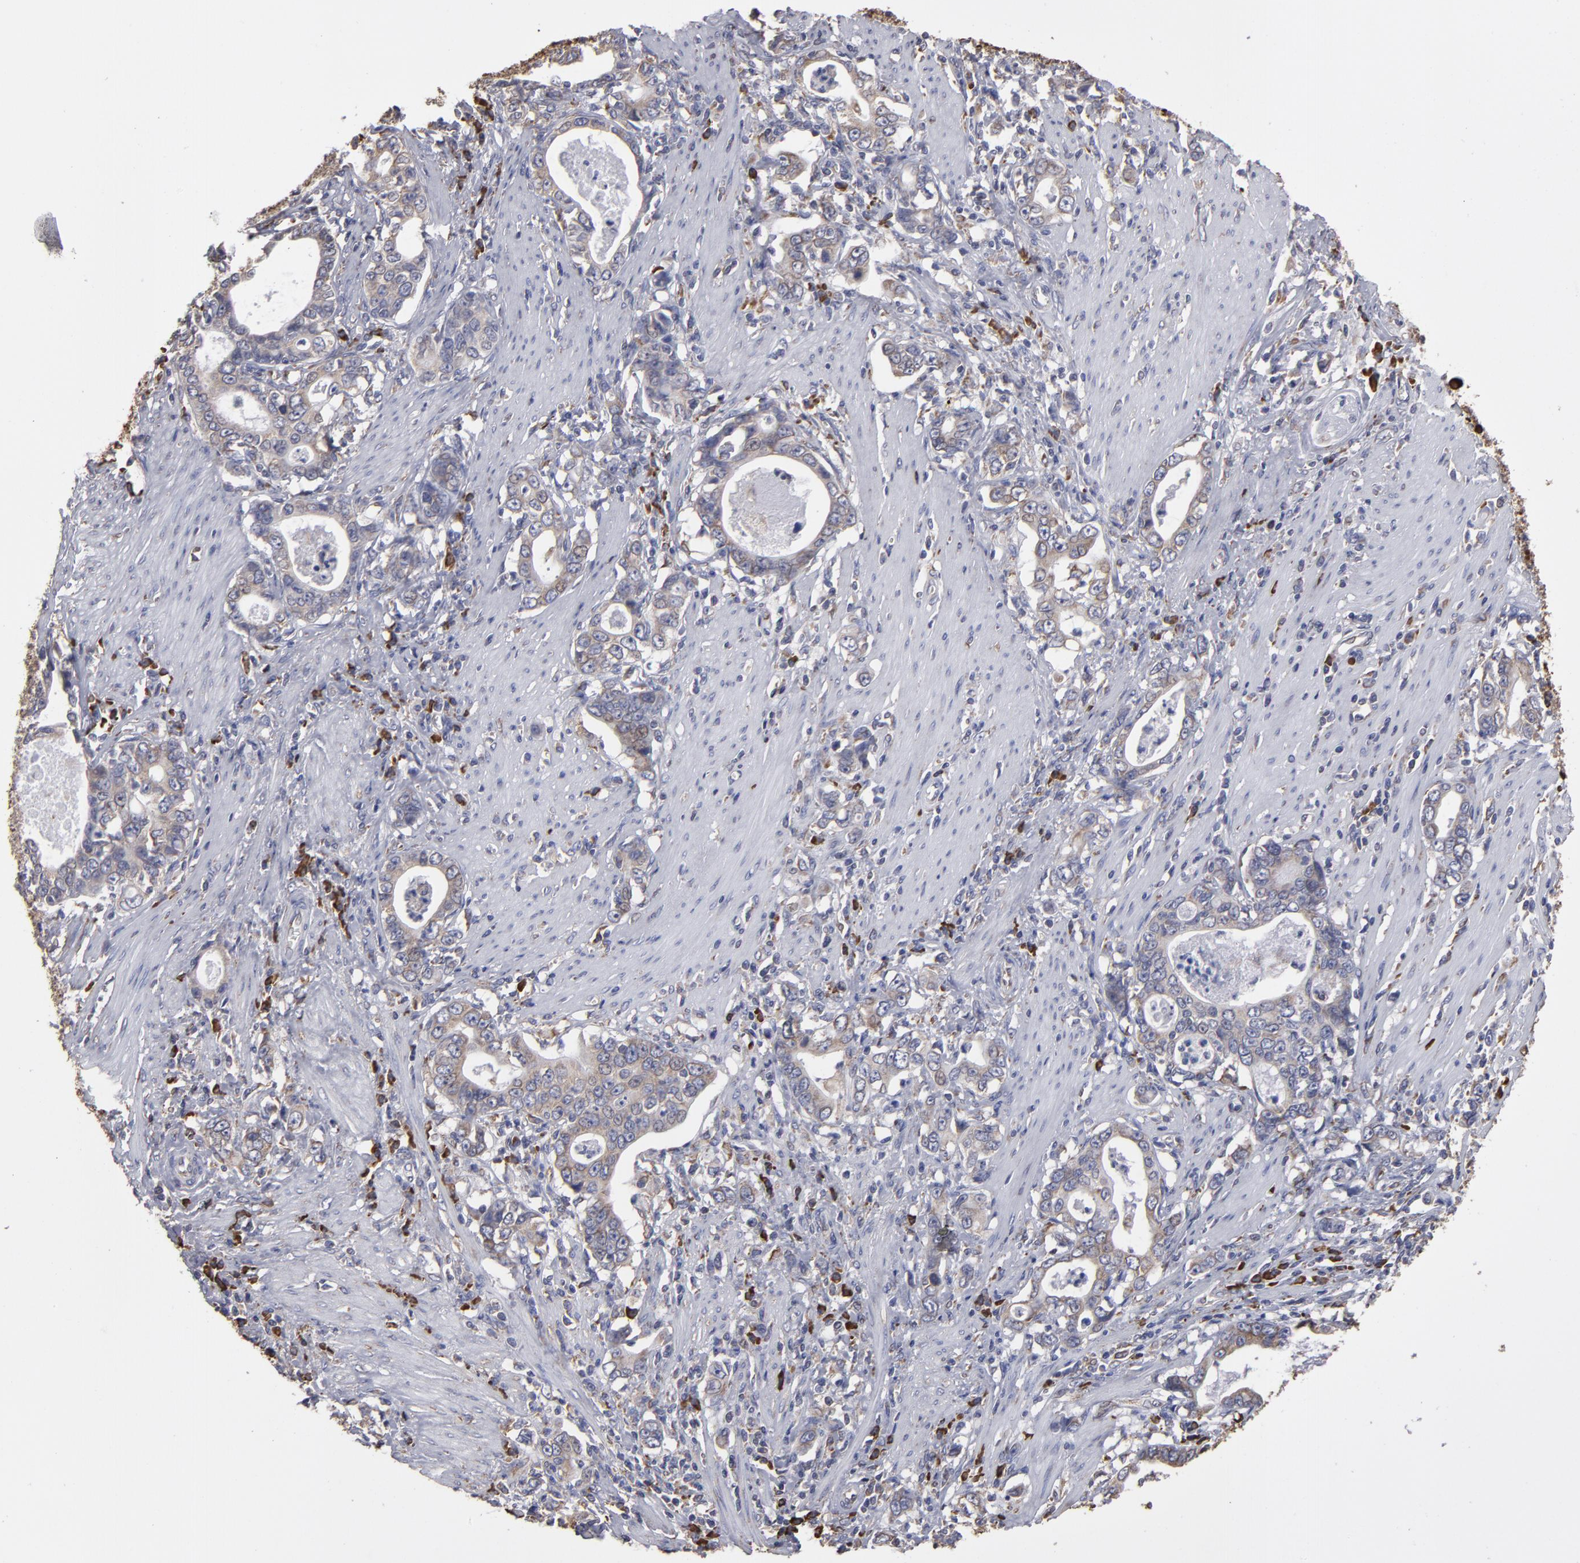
{"staining": {"intensity": "weak", "quantity": ">75%", "location": "cytoplasmic/membranous"}, "tissue": "stomach cancer", "cell_type": "Tumor cells", "image_type": "cancer", "snomed": [{"axis": "morphology", "description": "Adenocarcinoma, NOS"}, {"axis": "topography", "description": "Stomach, lower"}], "caption": "Adenocarcinoma (stomach) was stained to show a protein in brown. There is low levels of weak cytoplasmic/membranous positivity in about >75% of tumor cells.", "gene": "SND1", "patient": {"sex": "female", "age": 72}}